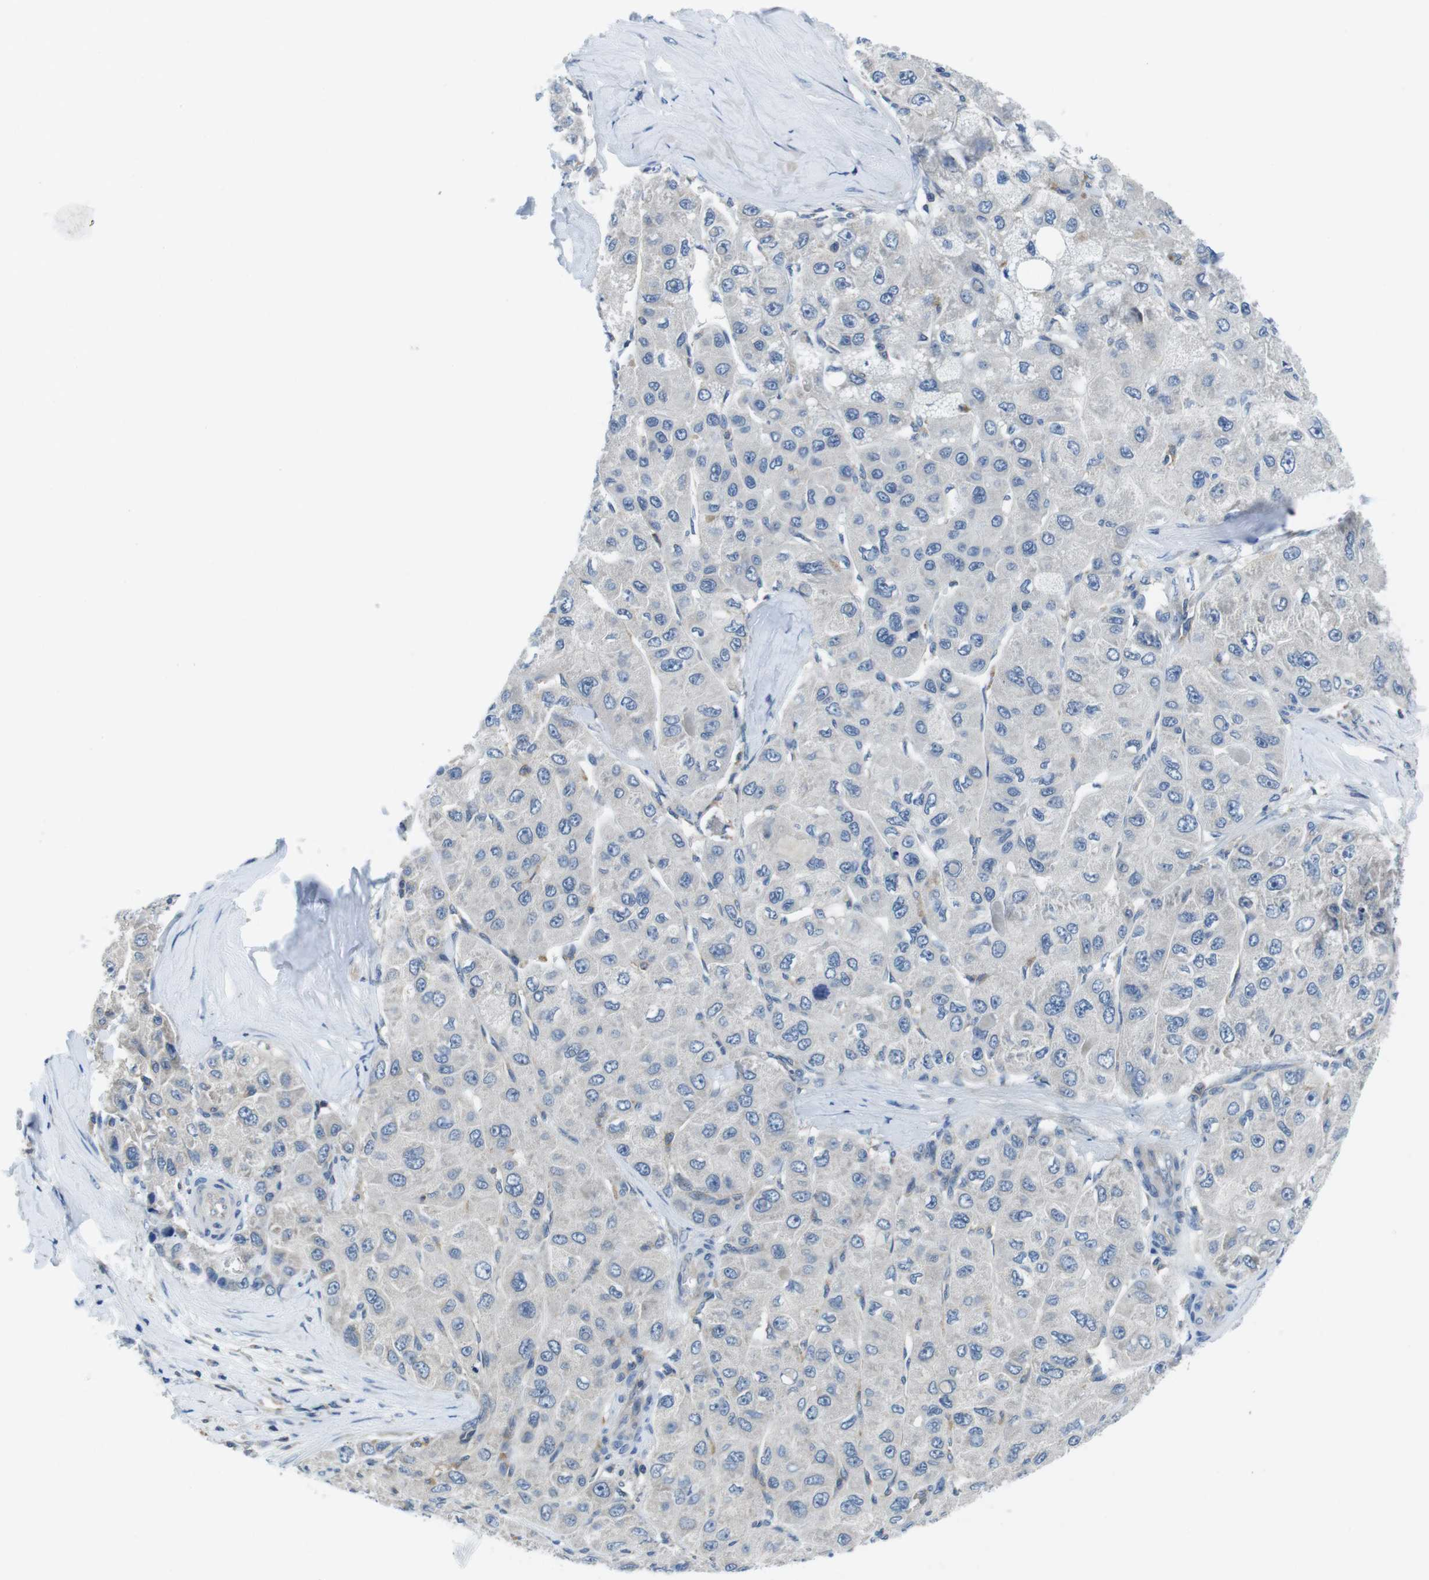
{"staining": {"intensity": "negative", "quantity": "none", "location": "none"}, "tissue": "liver cancer", "cell_type": "Tumor cells", "image_type": "cancer", "snomed": [{"axis": "morphology", "description": "Carcinoma, Hepatocellular, NOS"}, {"axis": "topography", "description": "Liver"}], "caption": "Immunohistochemistry (IHC) of human hepatocellular carcinoma (liver) displays no positivity in tumor cells.", "gene": "PIK3CD", "patient": {"sex": "male", "age": 80}}